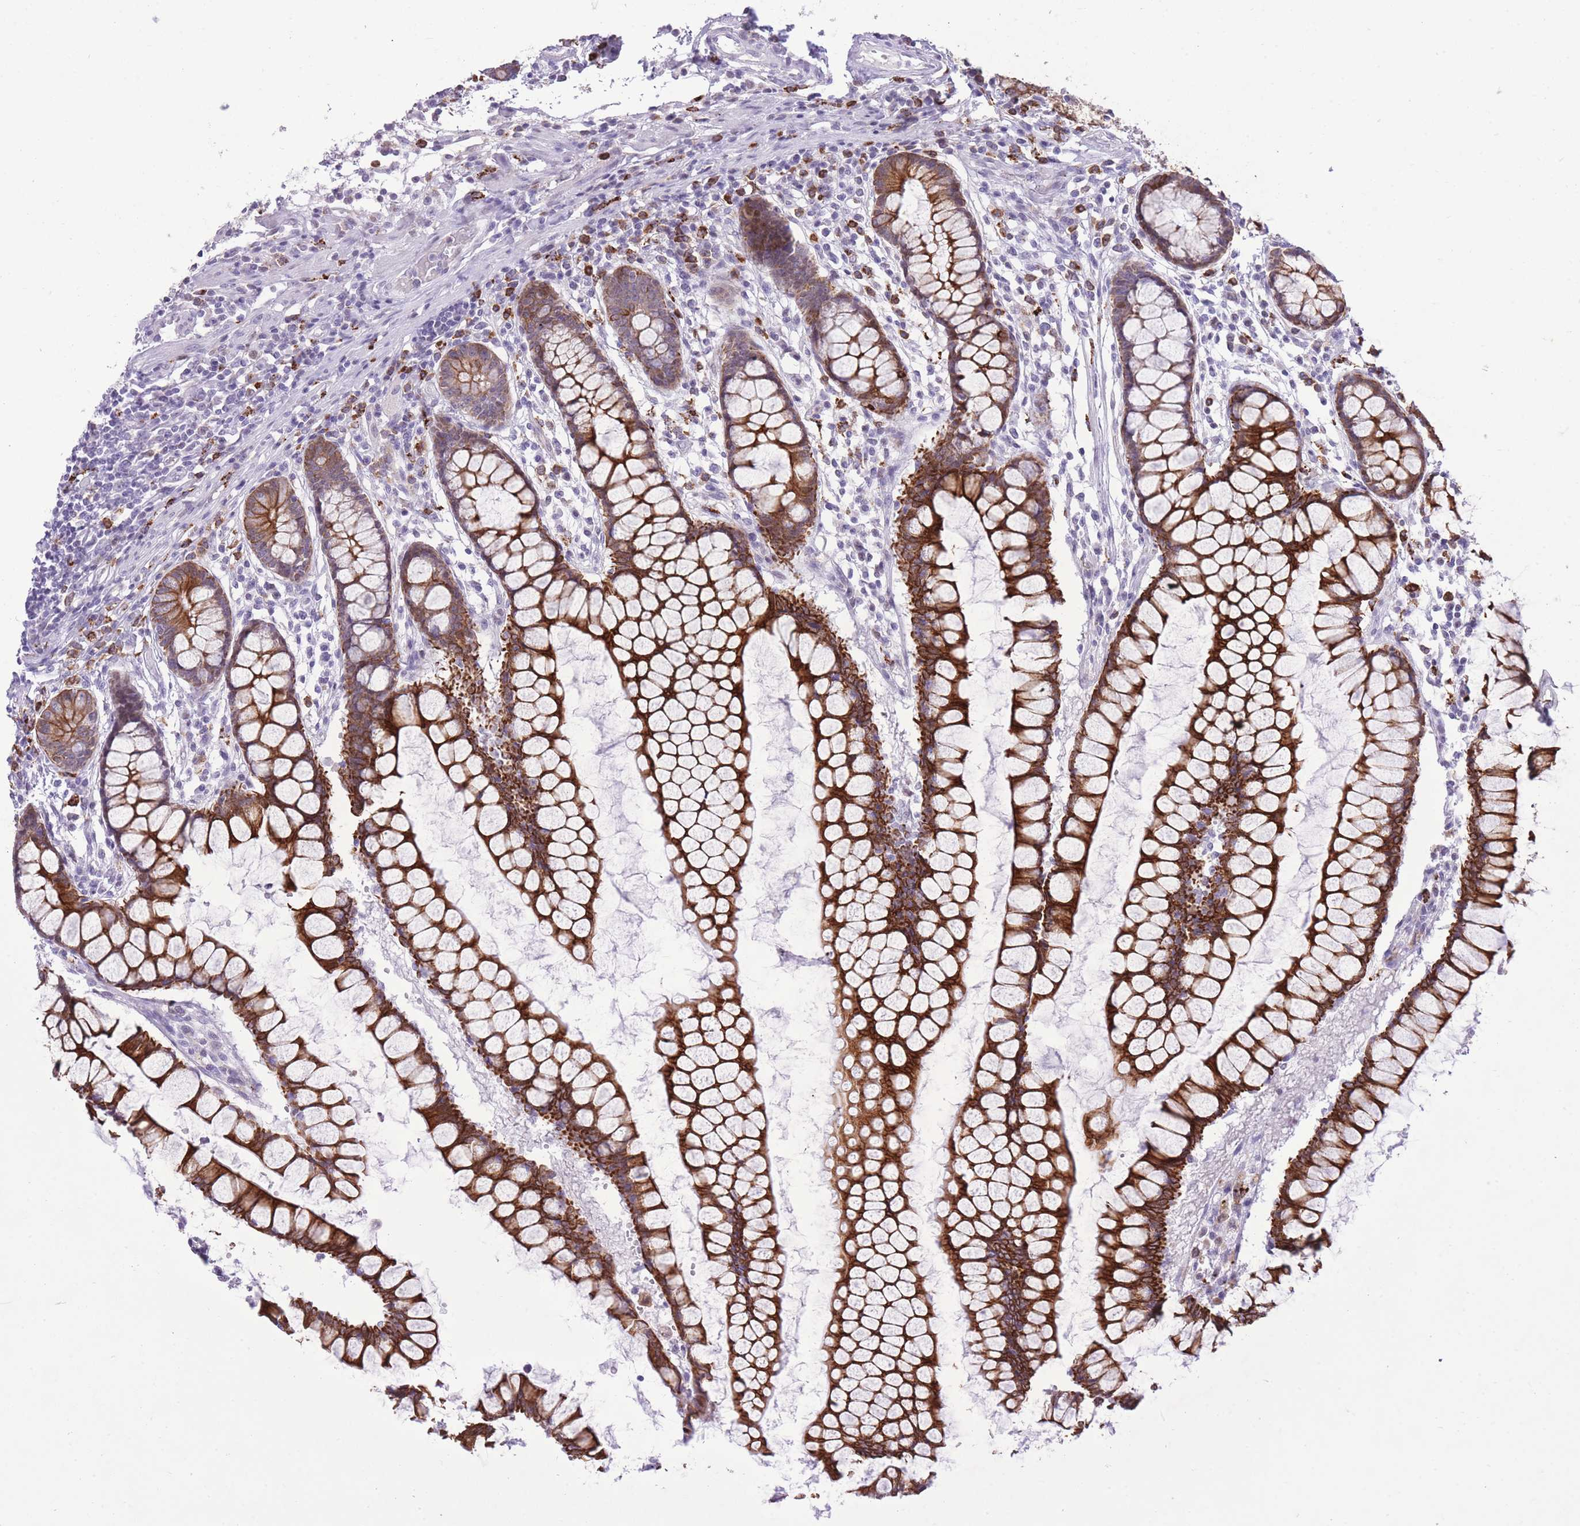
{"staining": {"intensity": "negative", "quantity": "none", "location": "none"}, "tissue": "colon", "cell_type": "Endothelial cells", "image_type": "normal", "snomed": [{"axis": "morphology", "description": "Normal tissue, NOS"}, {"axis": "morphology", "description": "Adenocarcinoma, NOS"}, {"axis": "topography", "description": "Colon"}], "caption": "Immunohistochemistry photomicrograph of benign colon stained for a protein (brown), which displays no positivity in endothelial cells. (DAB immunohistochemistry (IHC) with hematoxylin counter stain).", "gene": "MEIS3", "patient": {"sex": "female", "age": 55}}